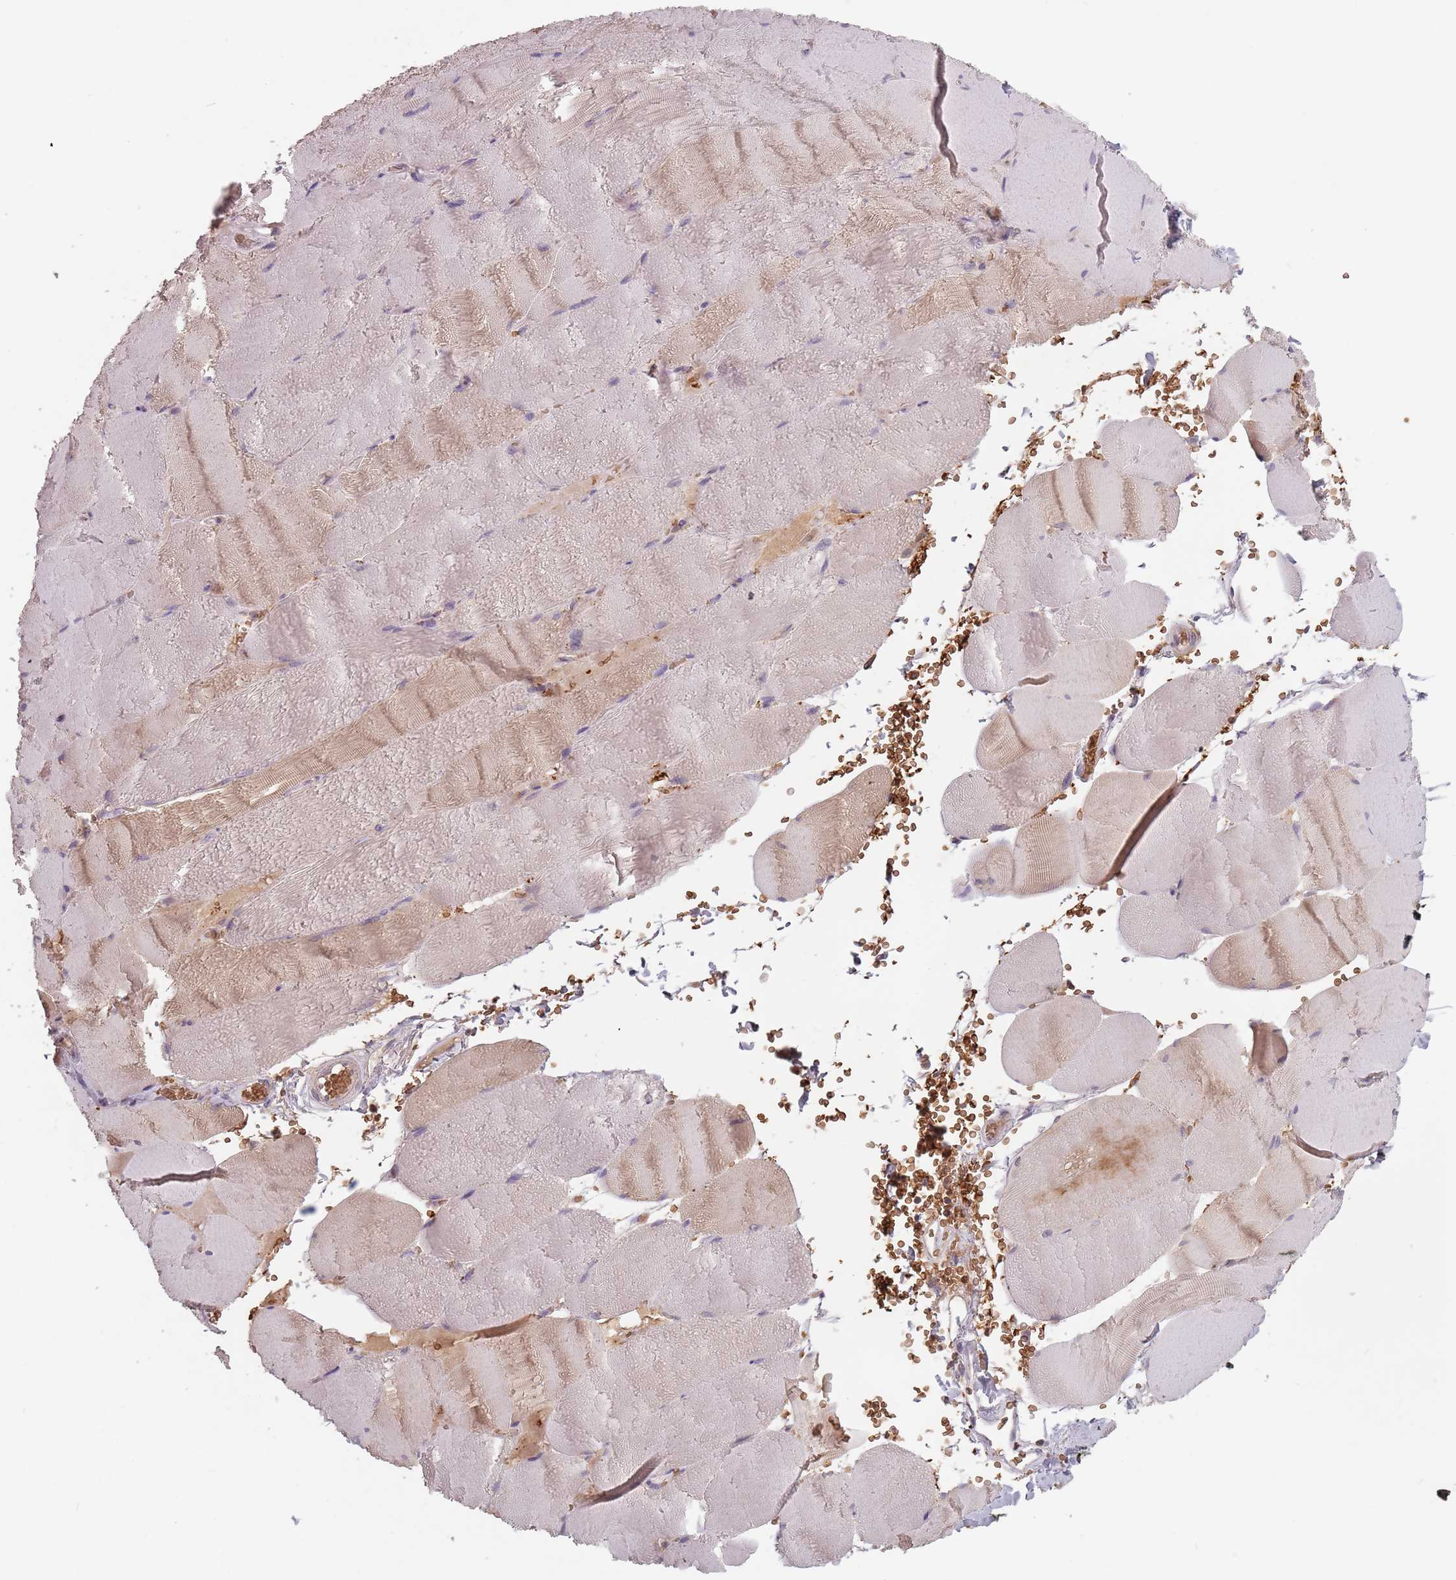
{"staining": {"intensity": "weak", "quantity": "25%-75%", "location": "cytoplasmic/membranous"}, "tissue": "skeletal muscle", "cell_type": "Myocytes", "image_type": "normal", "snomed": [{"axis": "morphology", "description": "Normal tissue, NOS"}, {"axis": "topography", "description": "Skeletal muscle"}, {"axis": "topography", "description": "Head-Neck"}], "caption": "Myocytes exhibit low levels of weak cytoplasmic/membranous expression in about 25%-75% of cells in benign human skeletal muscle. (IHC, brightfield microscopy, high magnification).", "gene": "ASB13", "patient": {"sex": "male", "age": 66}}